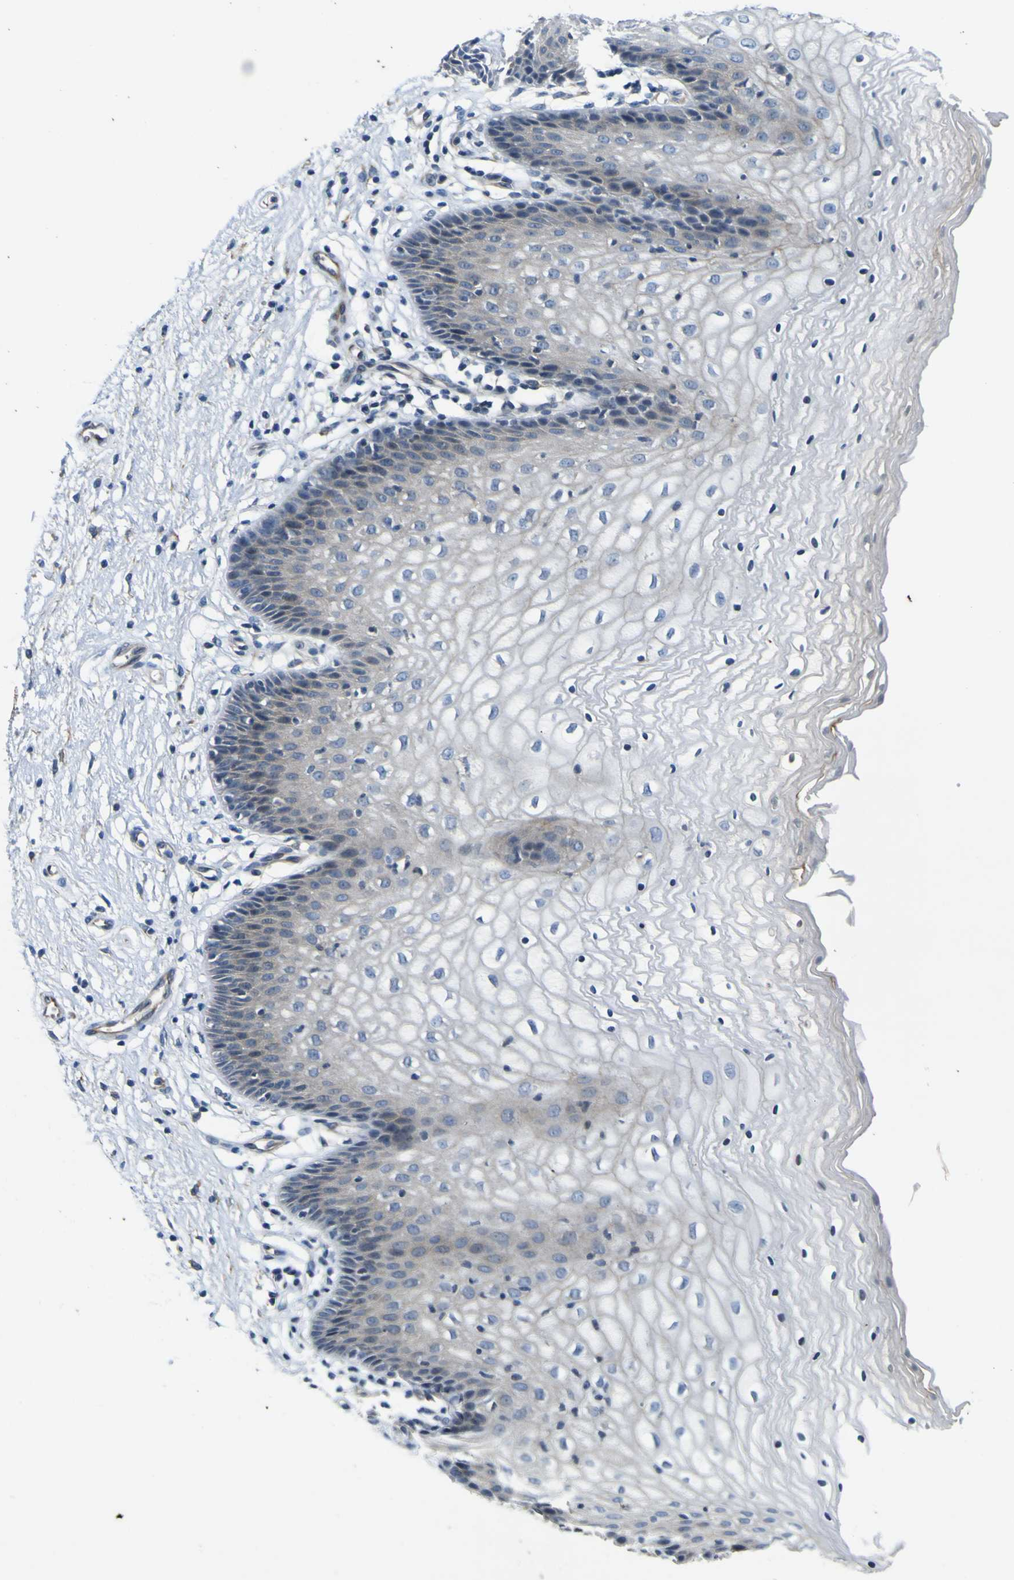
{"staining": {"intensity": "negative", "quantity": "none", "location": "none"}, "tissue": "vagina", "cell_type": "Squamous epithelial cells", "image_type": "normal", "snomed": [{"axis": "morphology", "description": "Normal tissue, NOS"}, {"axis": "topography", "description": "Vagina"}], "caption": "Photomicrograph shows no protein expression in squamous epithelial cells of benign vagina. (DAB (3,3'-diaminobenzidine) IHC visualized using brightfield microscopy, high magnification).", "gene": "LDLR", "patient": {"sex": "female", "age": 34}}